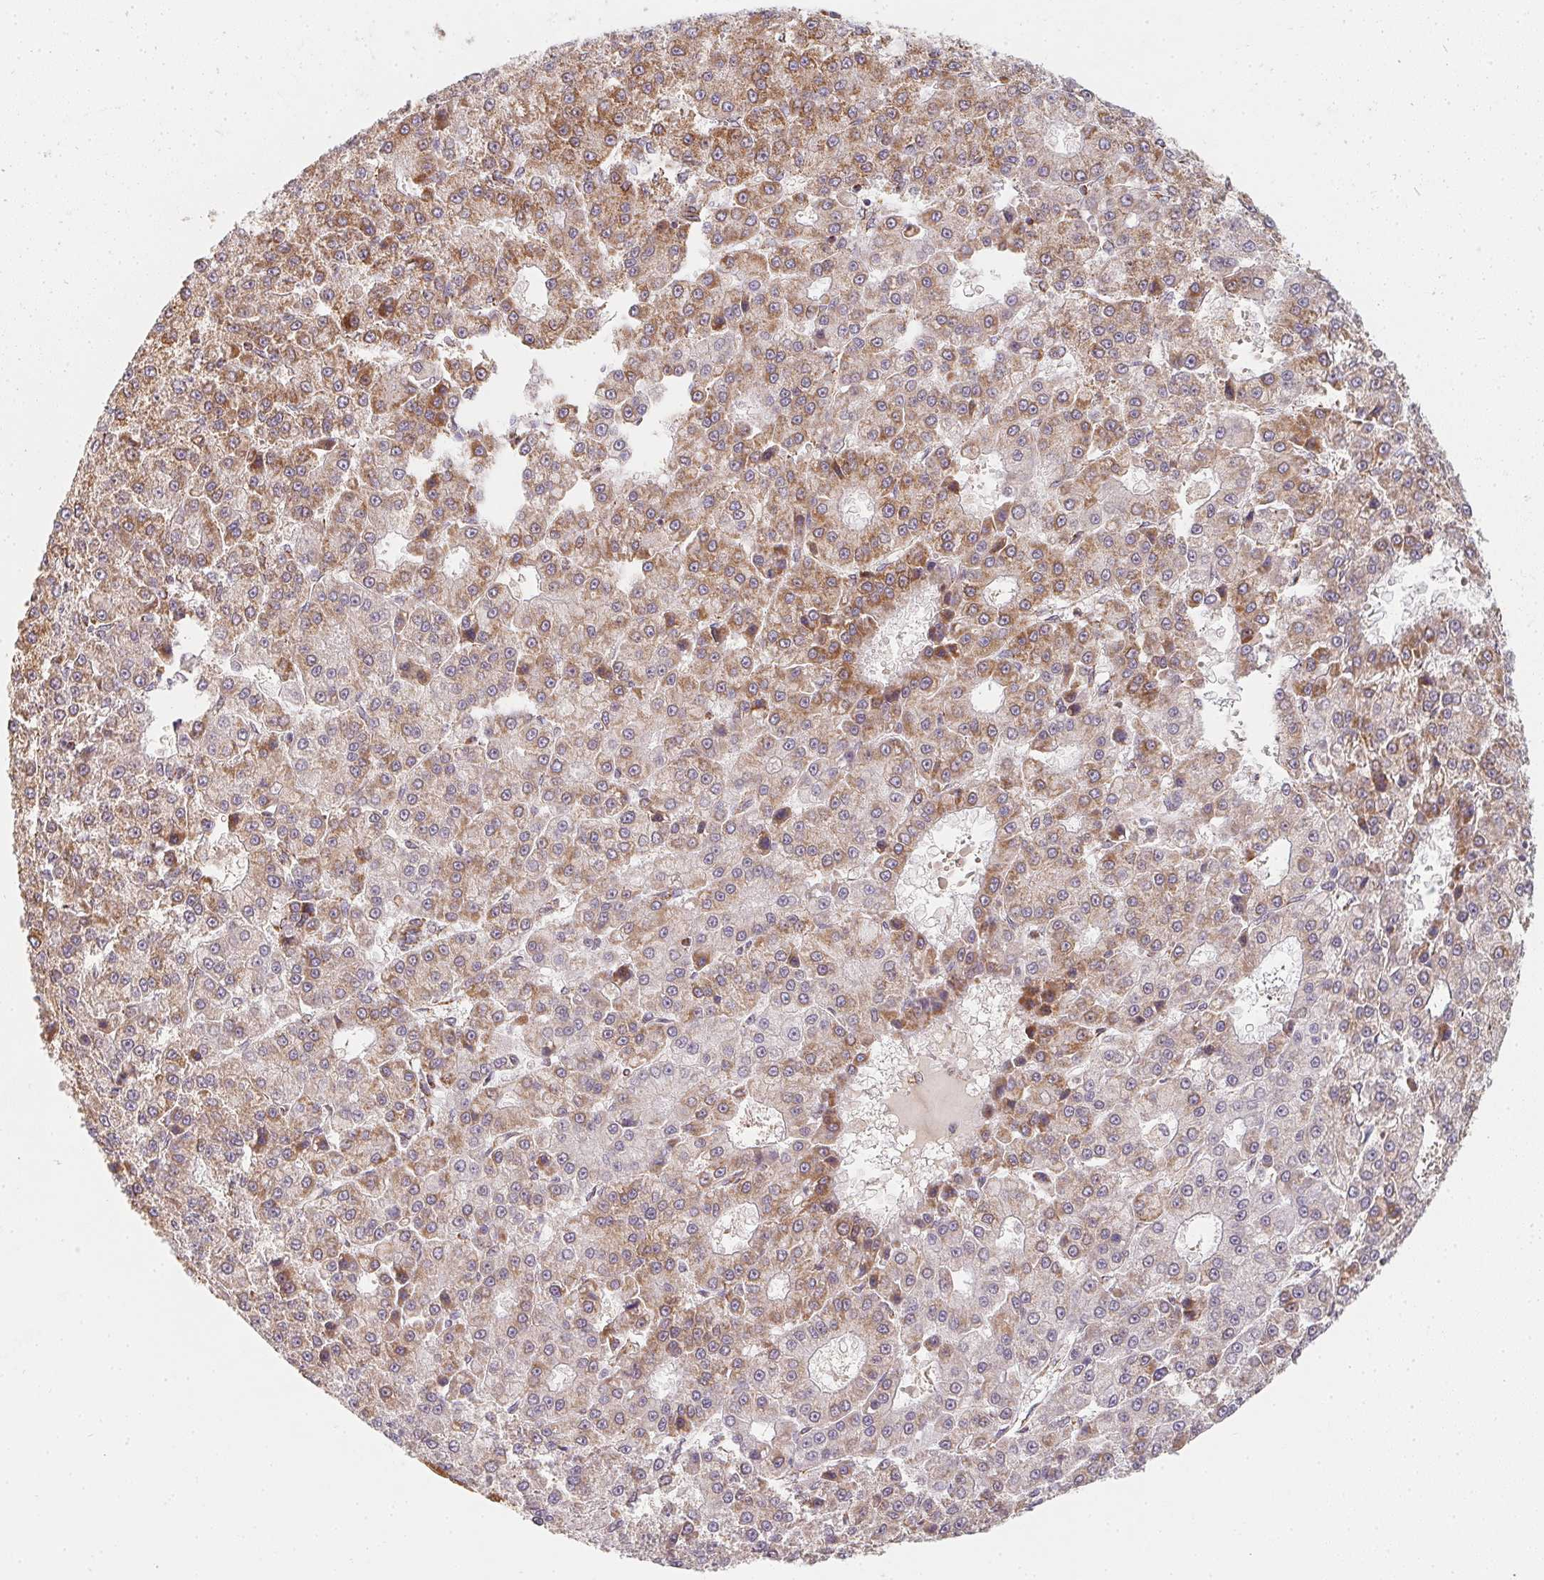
{"staining": {"intensity": "moderate", "quantity": "25%-75%", "location": "cytoplasmic/membranous"}, "tissue": "liver cancer", "cell_type": "Tumor cells", "image_type": "cancer", "snomed": [{"axis": "morphology", "description": "Carcinoma, Hepatocellular, NOS"}, {"axis": "topography", "description": "Liver"}], "caption": "High-magnification brightfield microscopy of hepatocellular carcinoma (liver) stained with DAB (brown) and counterstained with hematoxylin (blue). tumor cells exhibit moderate cytoplasmic/membranous expression is present in approximately25%-75% of cells.", "gene": "NDUFS6", "patient": {"sex": "male", "age": 70}}